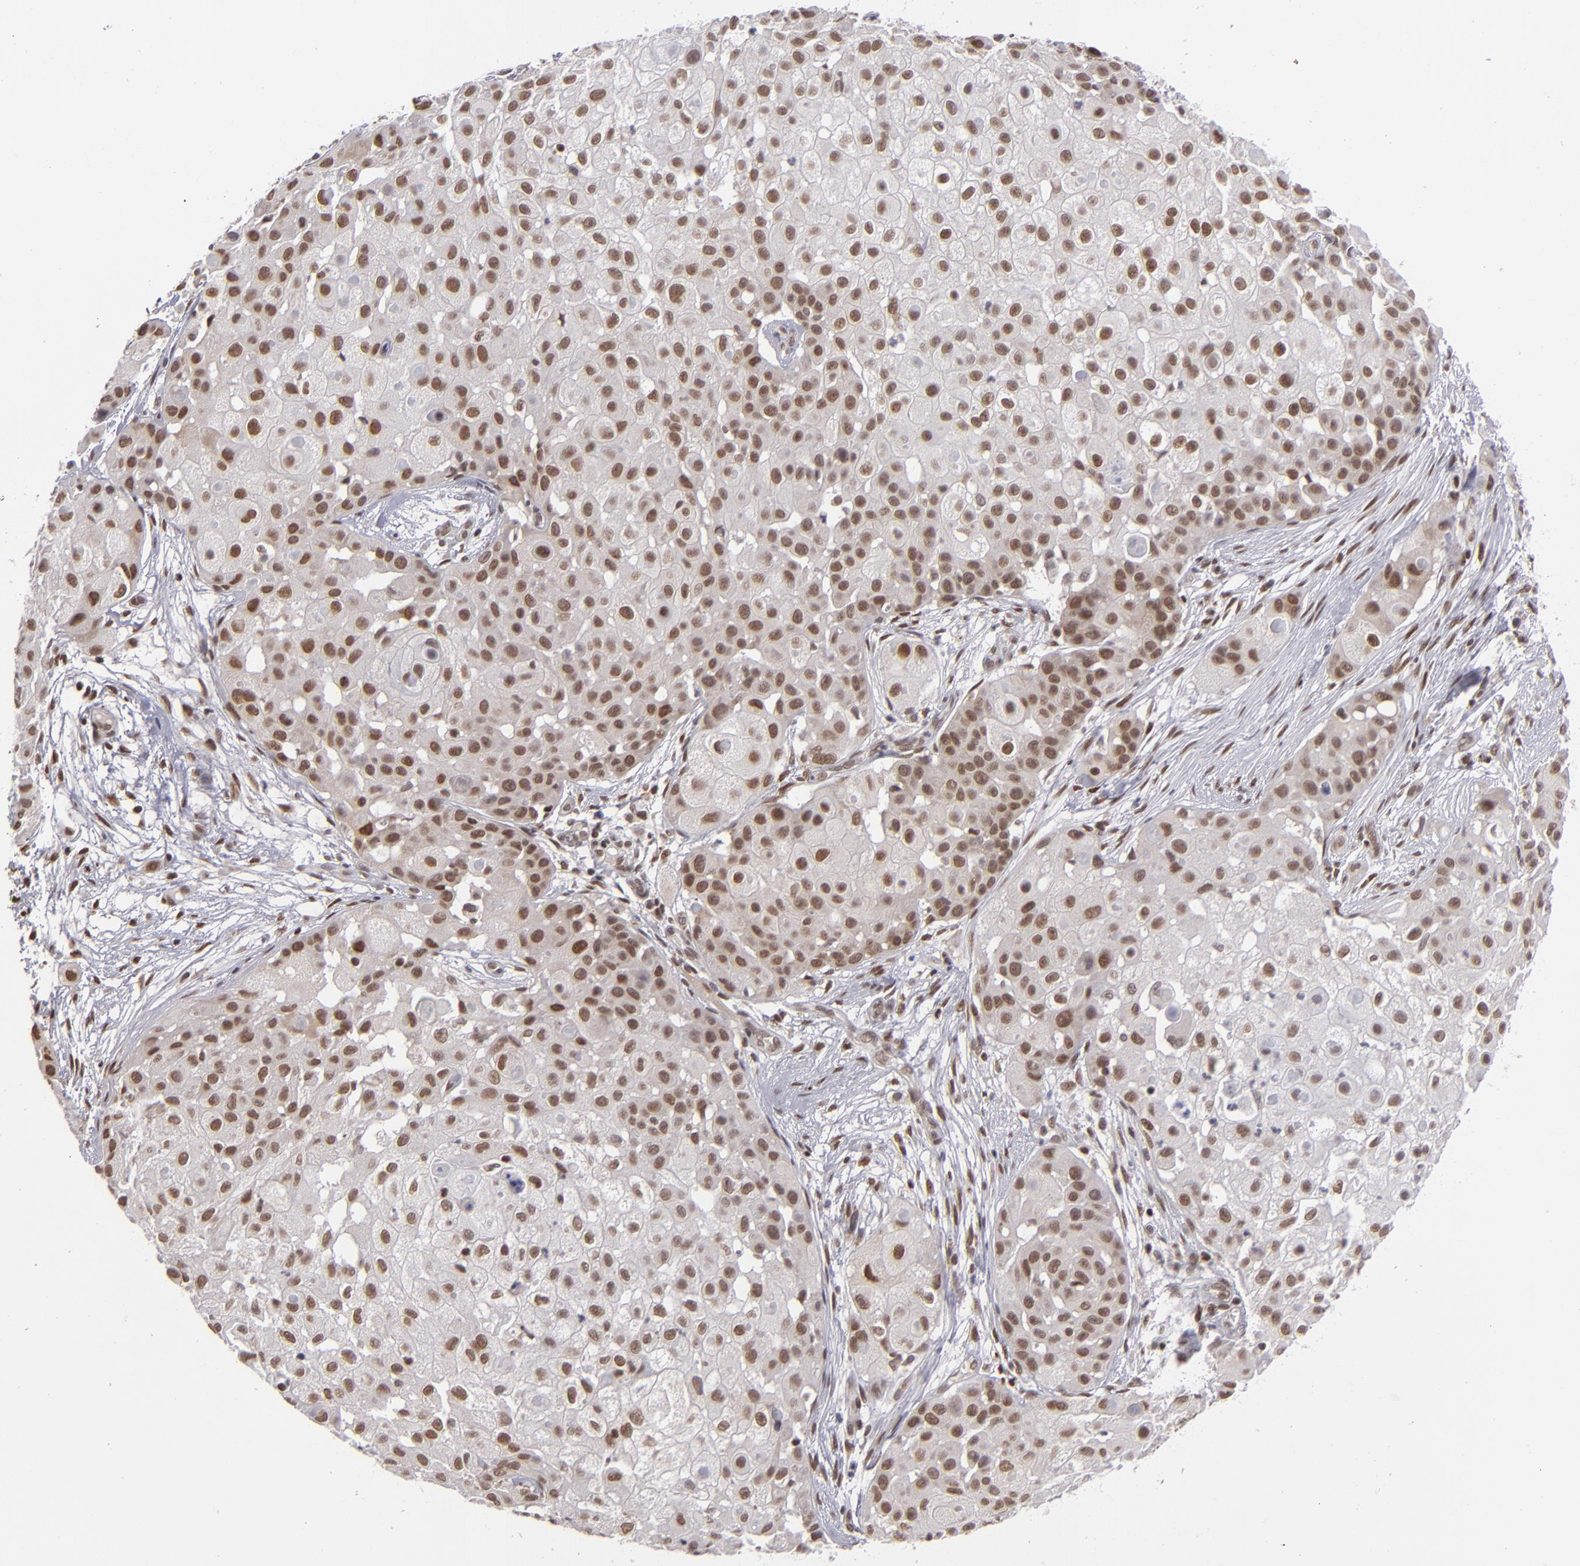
{"staining": {"intensity": "moderate", "quantity": ">75%", "location": "nuclear"}, "tissue": "skin cancer", "cell_type": "Tumor cells", "image_type": "cancer", "snomed": [{"axis": "morphology", "description": "Squamous cell carcinoma, NOS"}, {"axis": "topography", "description": "Skin"}], "caption": "Skin cancer (squamous cell carcinoma) stained for a protein reveals moderate nuclear positivity in tumor cells.", "gene": "MLLT3", "patient": {"sex": "female", "age": 57}}